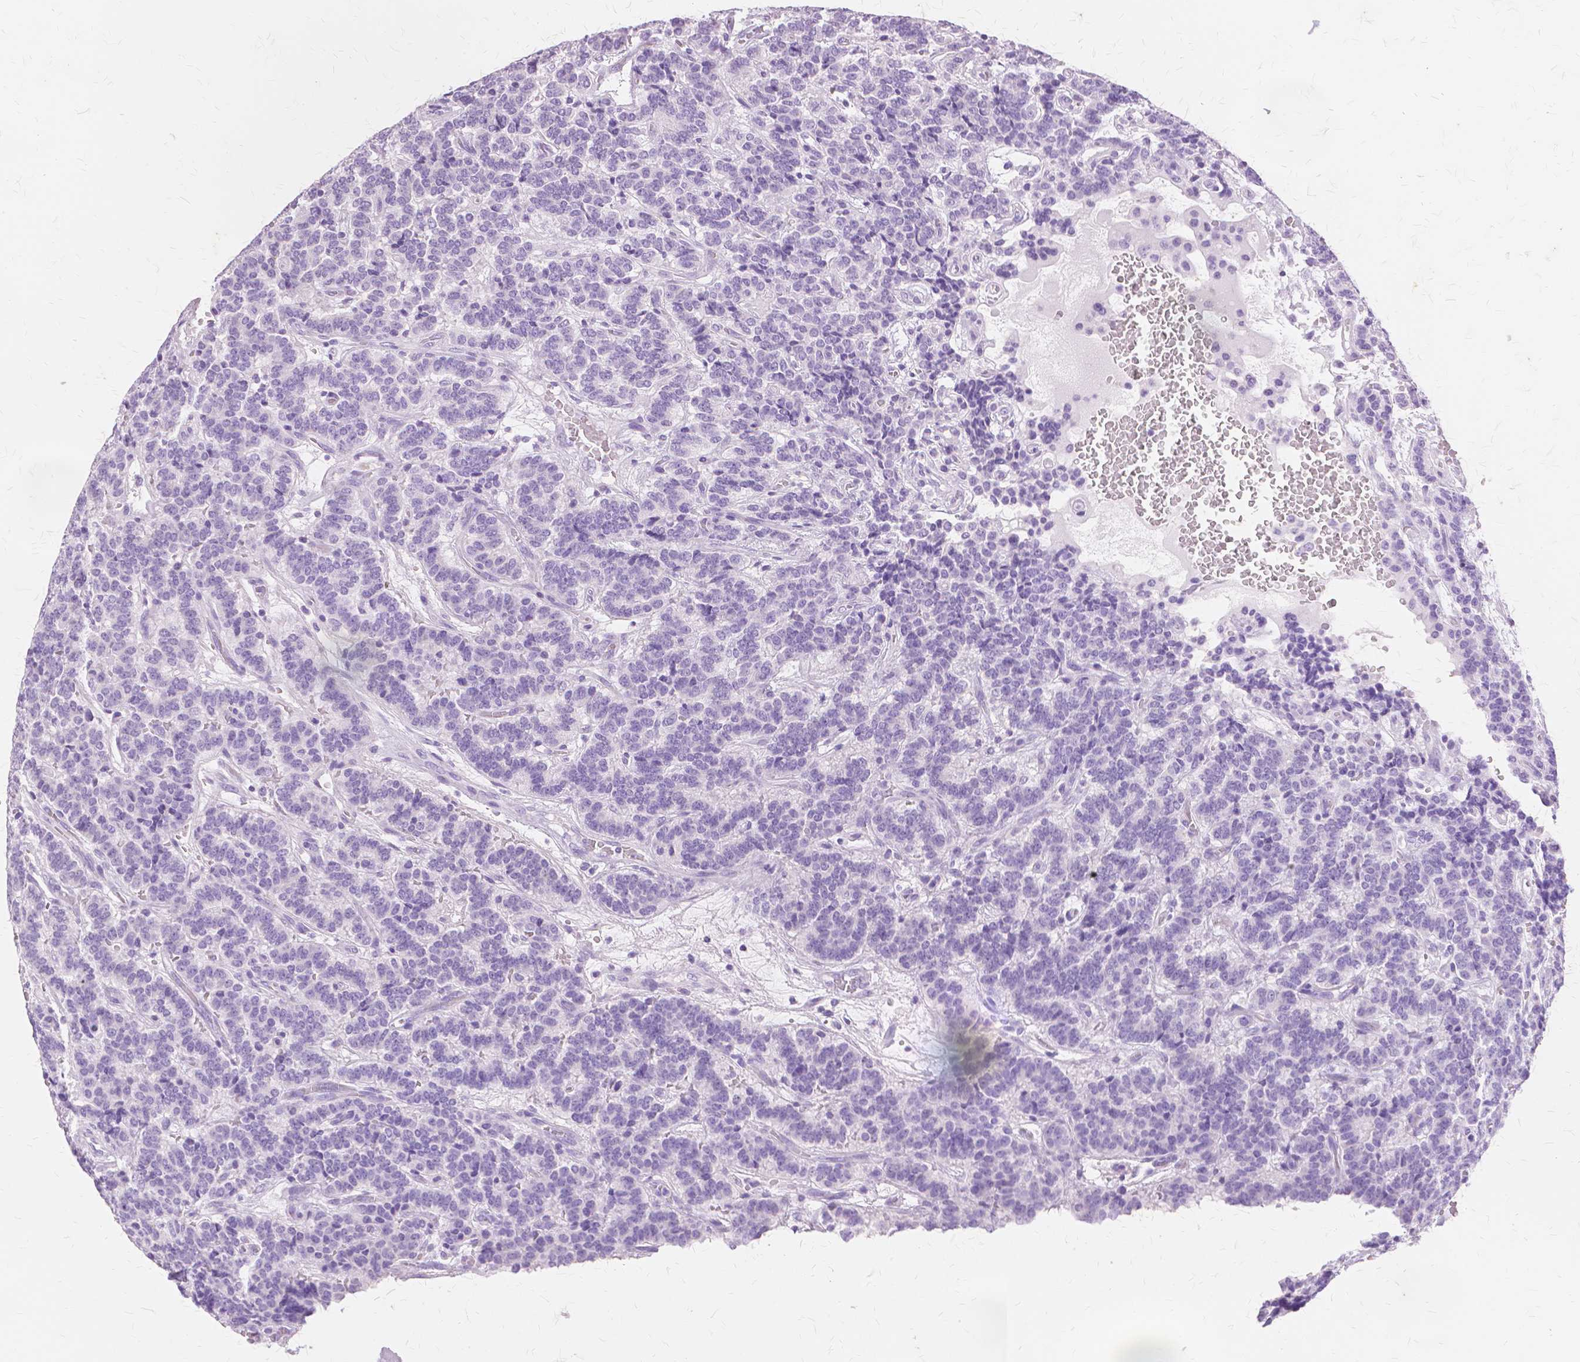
{"staining": {"intensity": "negative", "quantity": "none", "location": "none"}, "tissue": "carcinoid", "cell_type": "Tumor cells", "image_type": "cancer", "snomed": [{"axis": "morphology", "description": "Carcinoid, malignant, NOS"}, {"axis": "topography", "description": "Pancreas"}], "caption": "Tumor cells show no significant protein positivity in carcinoid. (DAB (3,3'-diaminobenzidine) immunohistochemistry with hematoxylin counter stain).", "gene": "TGM1", "patient": {"sex": "male", "age": 36}}